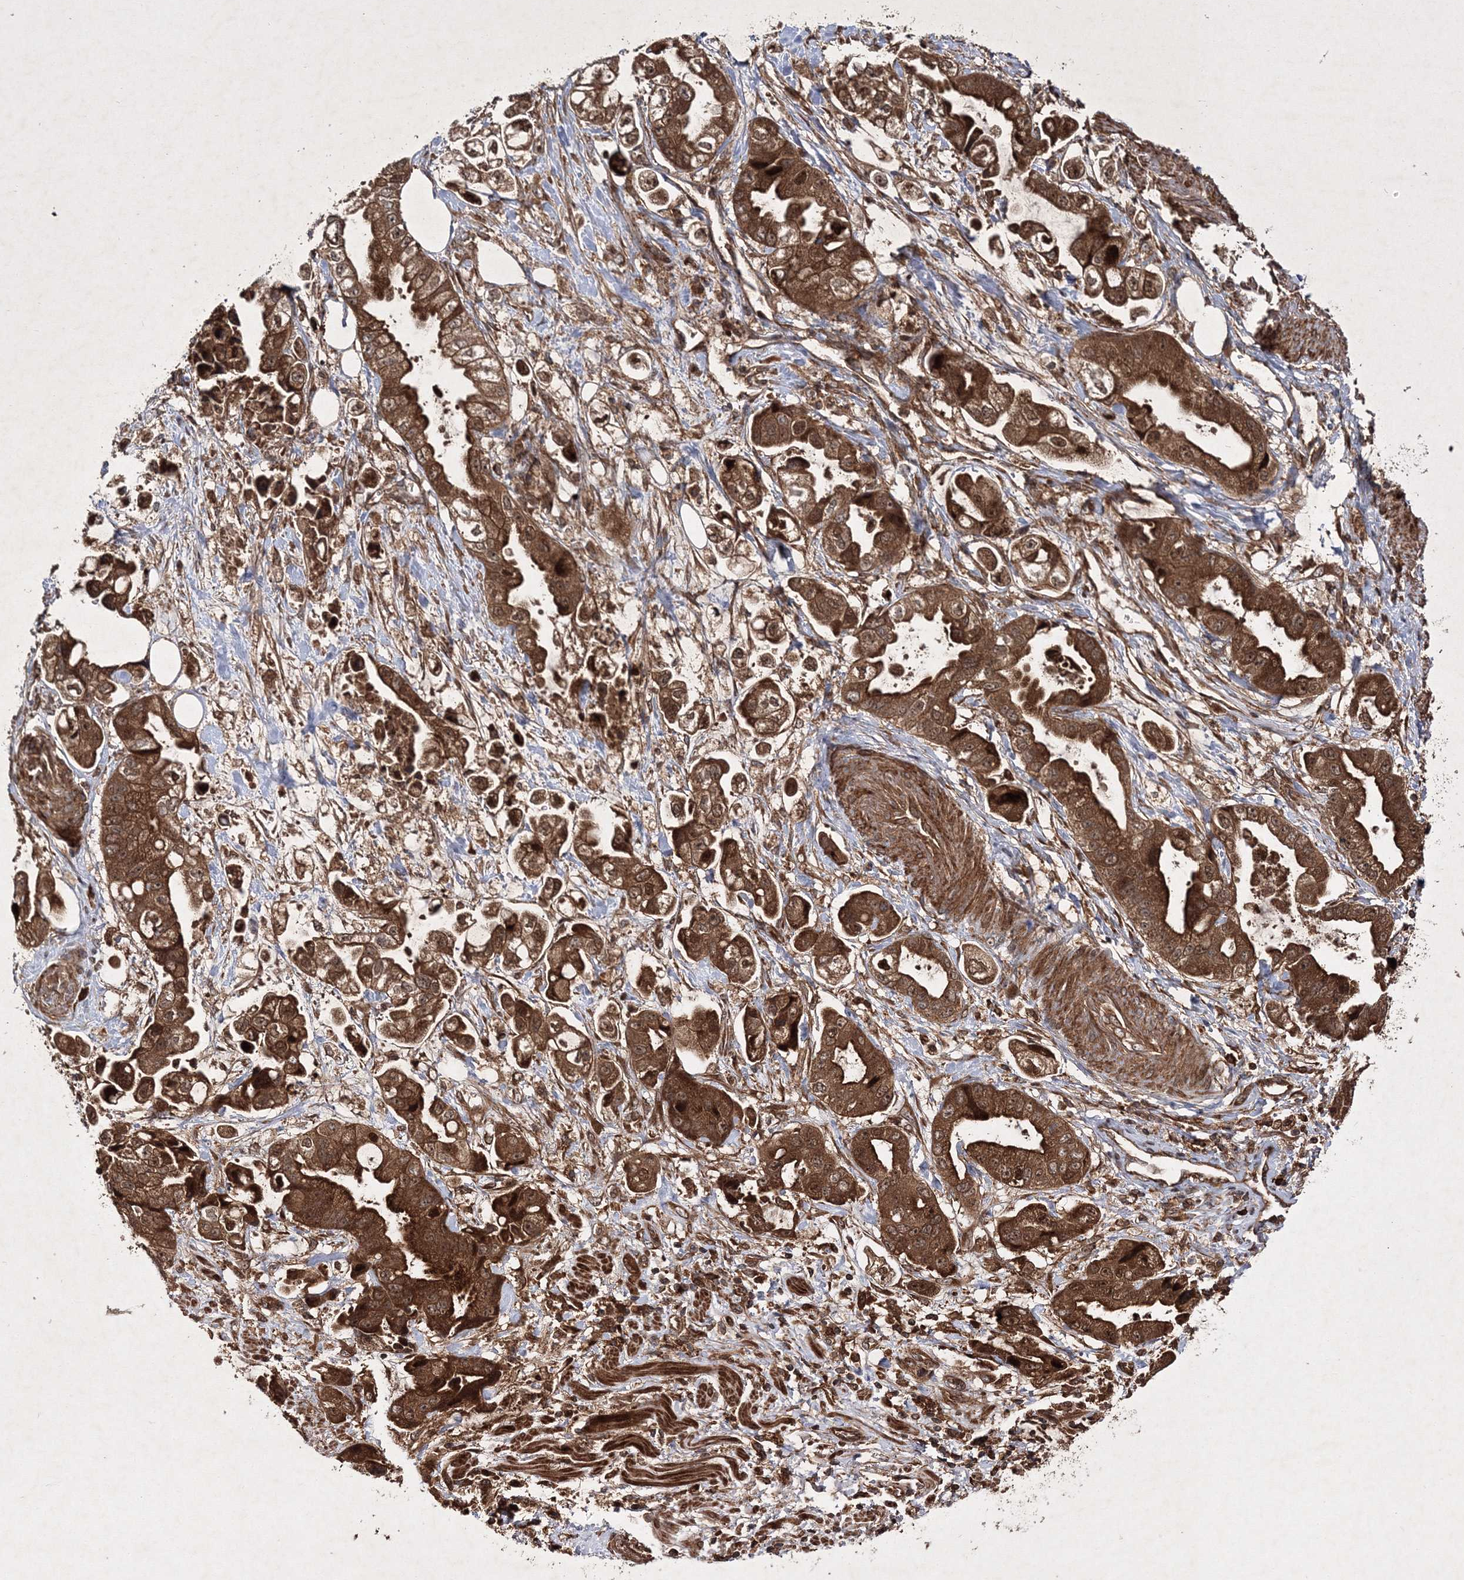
{"staining": {"intensity": "strong", "quantity": ">75%", "location": "cytoplasmic/membranous"}, "tissue": "stomach cancer", "cell_type": "Tumor cells", "image_type": "cancer", "snomed": [{"axis": "morphology", "description": "Adenocarcinoma, NOS"}, {"axis": "topography", "description": "Stomach"}], "caption": "Protein positivity by immunohistochemistry (IHC) shows strong cytoplasmic/membranous positivity in about >75% of tumor cells in stomach cancer.", "gene": "DNAJC13", "patient": {"sex": "male", "age": 62}}